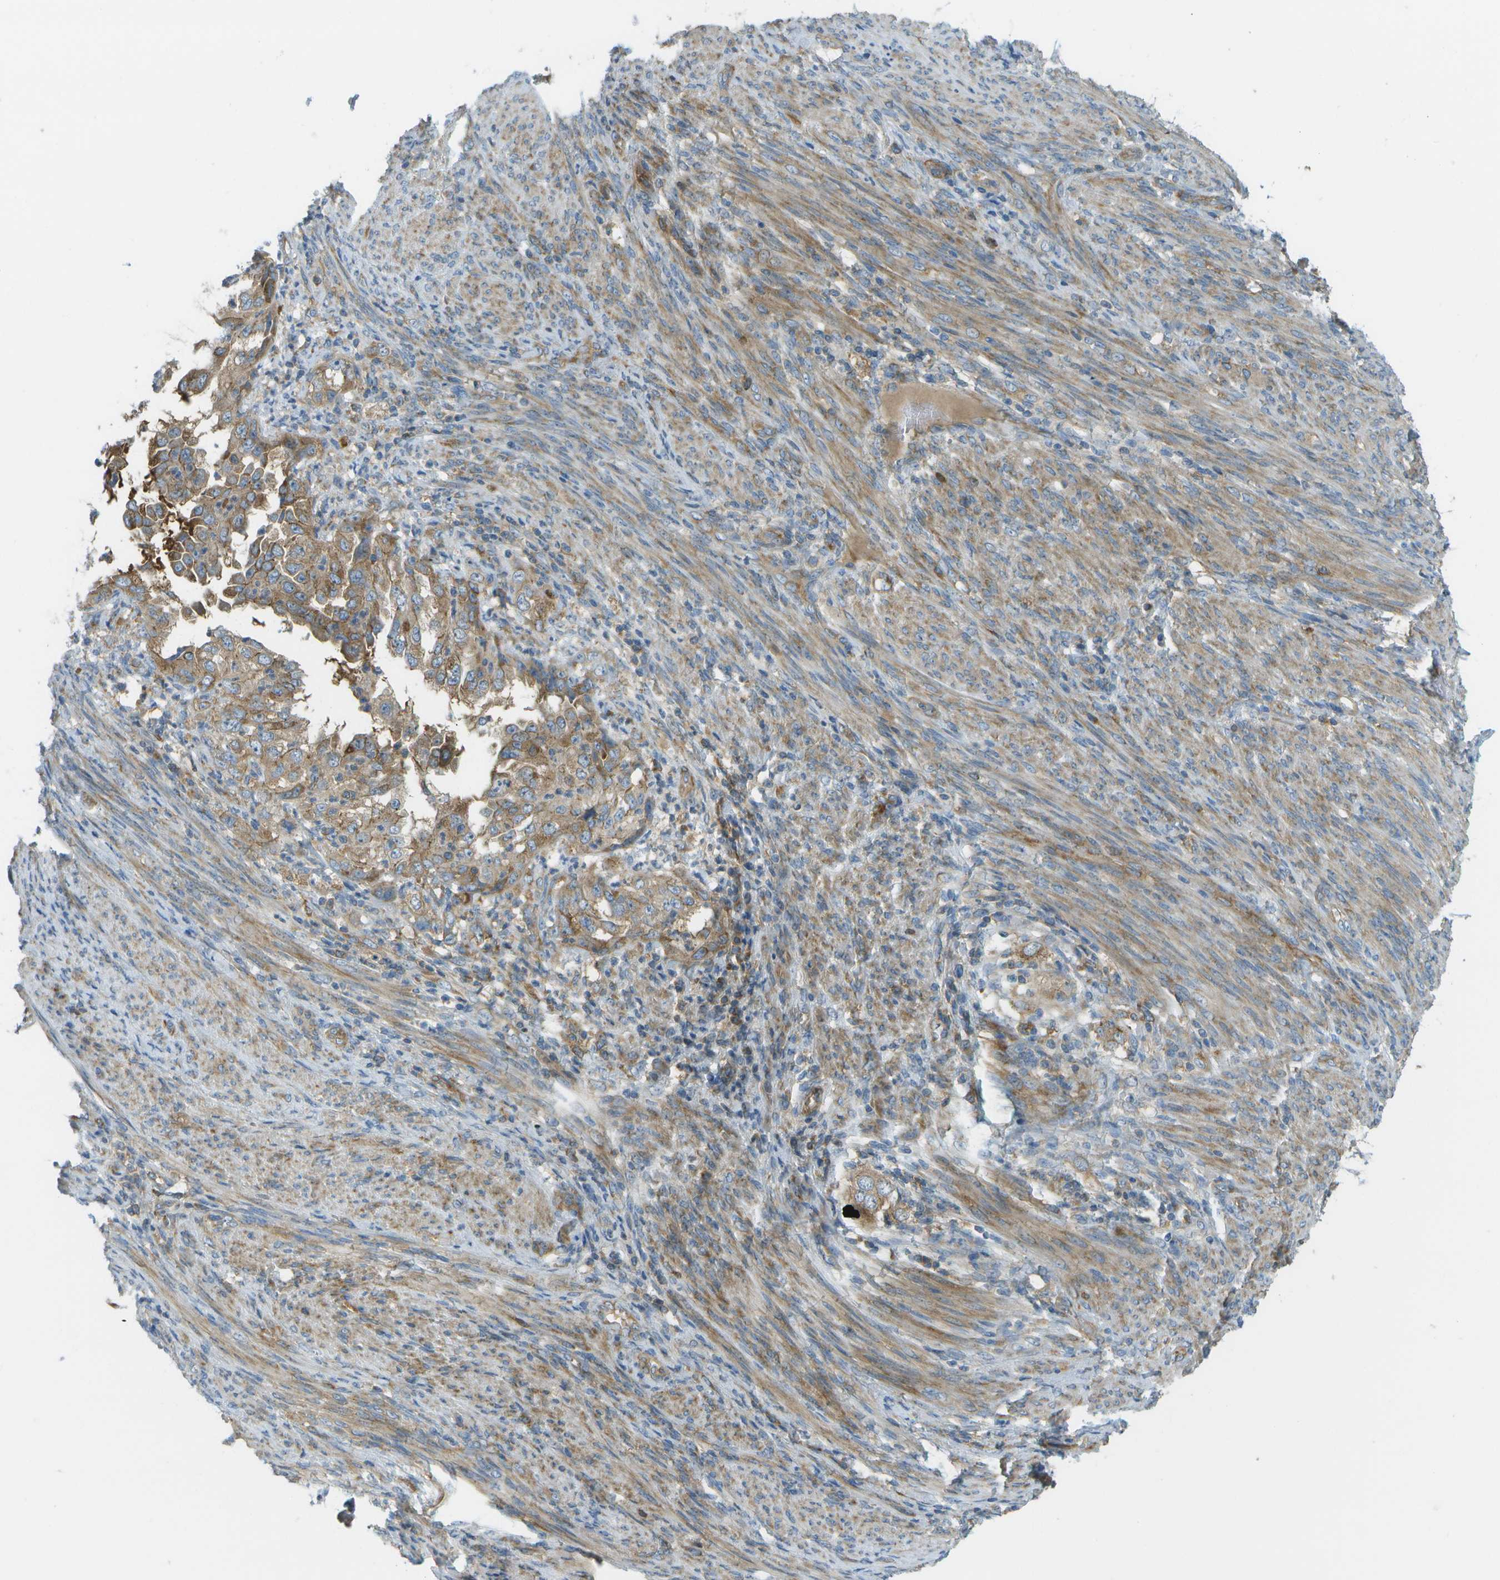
{"staining": {"intensity": "moderate", "quantity": ">75%", "location": "cytoplasmic/membranous"}, "tissue": "endometrial cancer", "cell_type": "Tumor cells", "image_type": "cancer", "snomed": [{"axis": "morphology", "description": "Adenocarcinoma, NOS"}, {"axis": "topography", "description": "Endometrium"}], "caption": "Endometrial cancer (adenocarcinoma) tissue displays moderate cytoplasmic/membranous positivity in approximately >75% of tumor cells", "gene": "WNK2", "patient": {"sex": "female", "age": 85}}